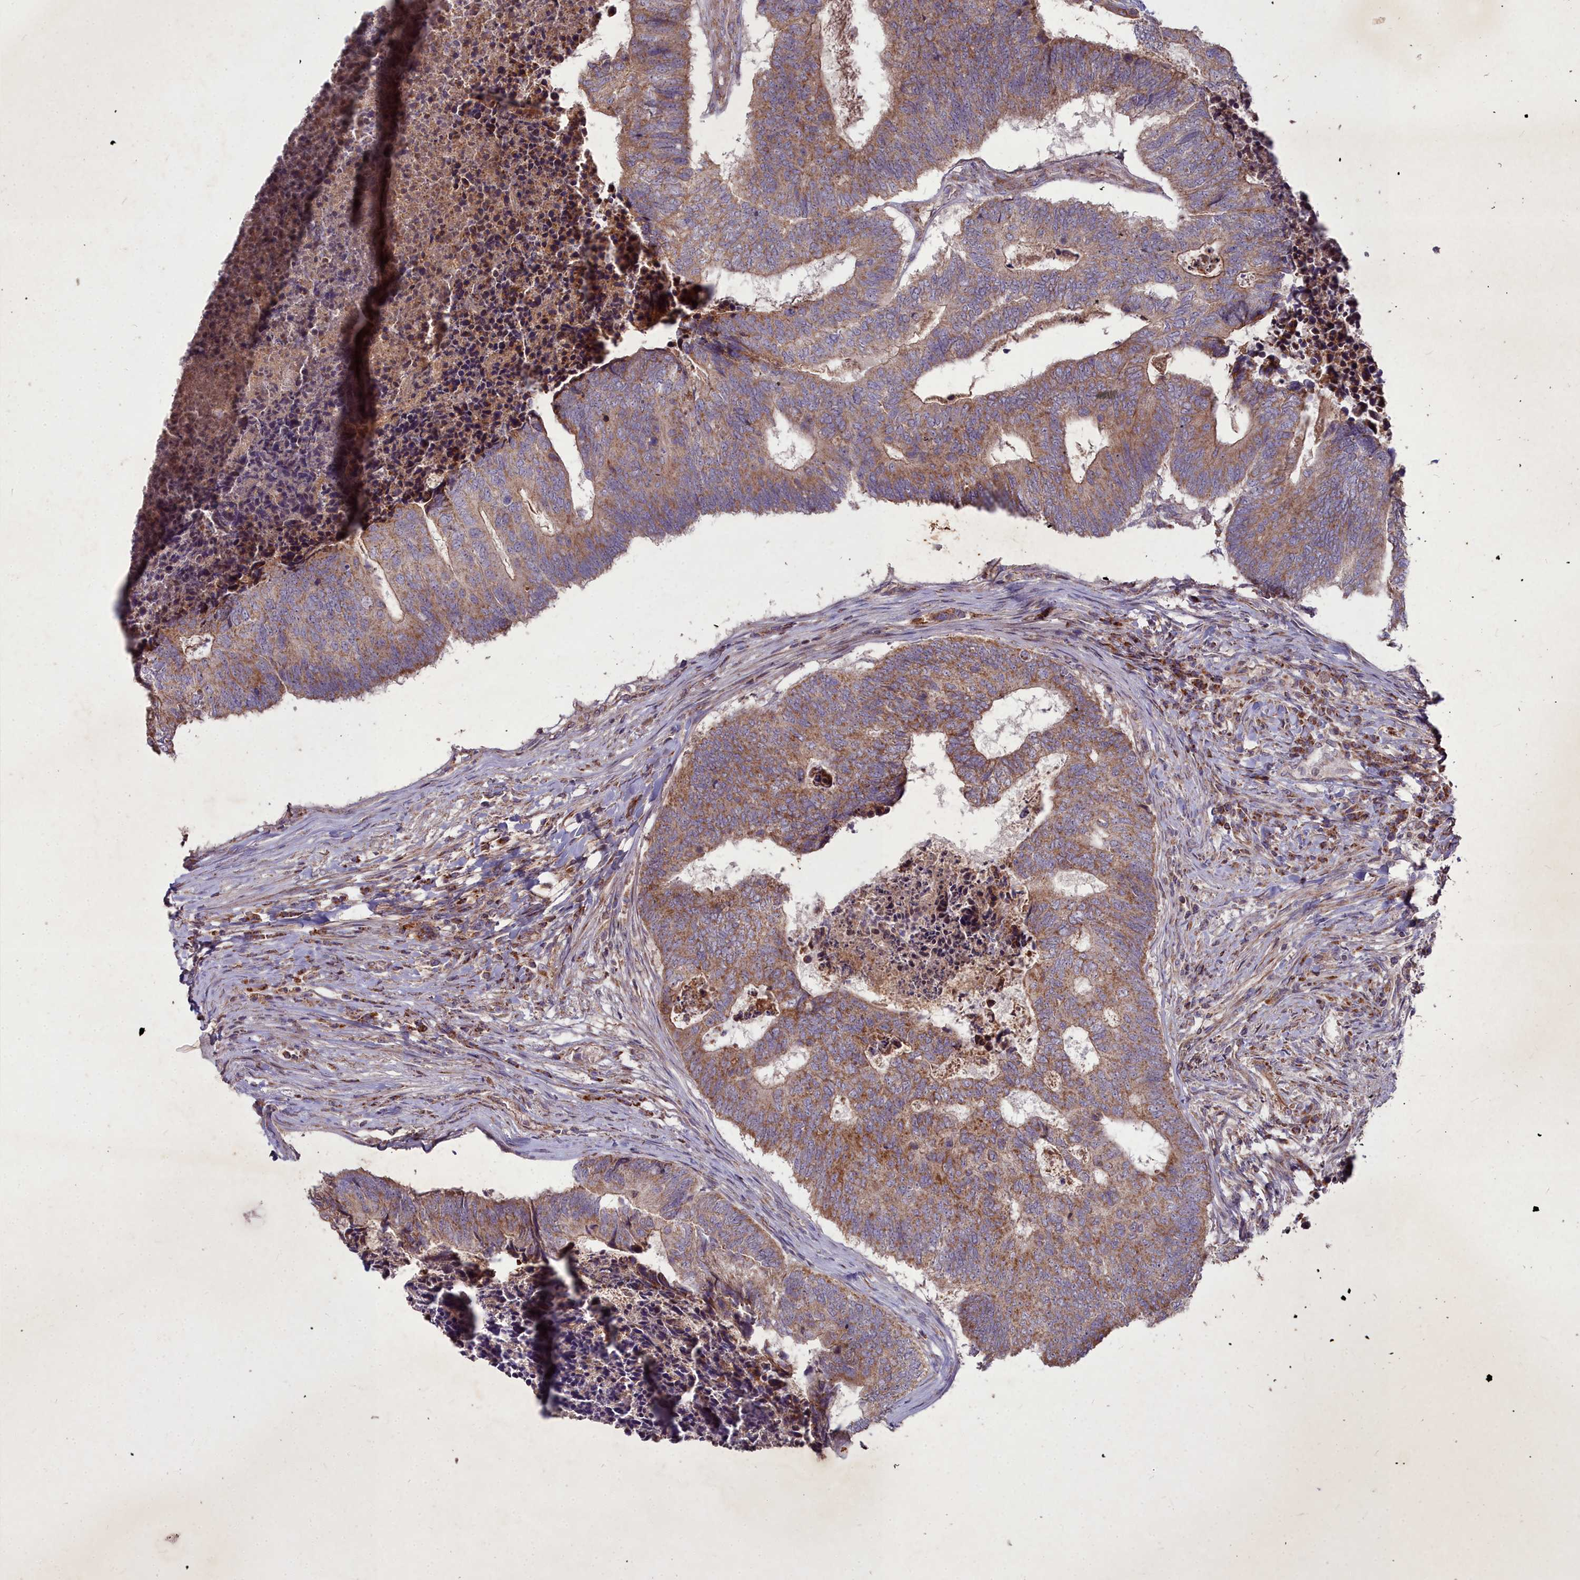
{"staining": {"intensity": "moderate", "quantity": ">75%", "location": "cytoplasmic/membranous"}, "tissue": "colorectal cancer", "cell_type": "Tumor cells", "image_type": "cancer", "snomed": [{"axis": "morphology", "description": "Adenocarcinoma, NOS"}, {"axis": "topography", "description": "Colon"}], "caption": "Tumor cells exhibit medium levels of moderate cytoplasmic/membranous staining in approximately >75% of cells in colorectal adenocarcinoma.", "gene": "COX11", "patient": {"sex": "female", "age": 67}}